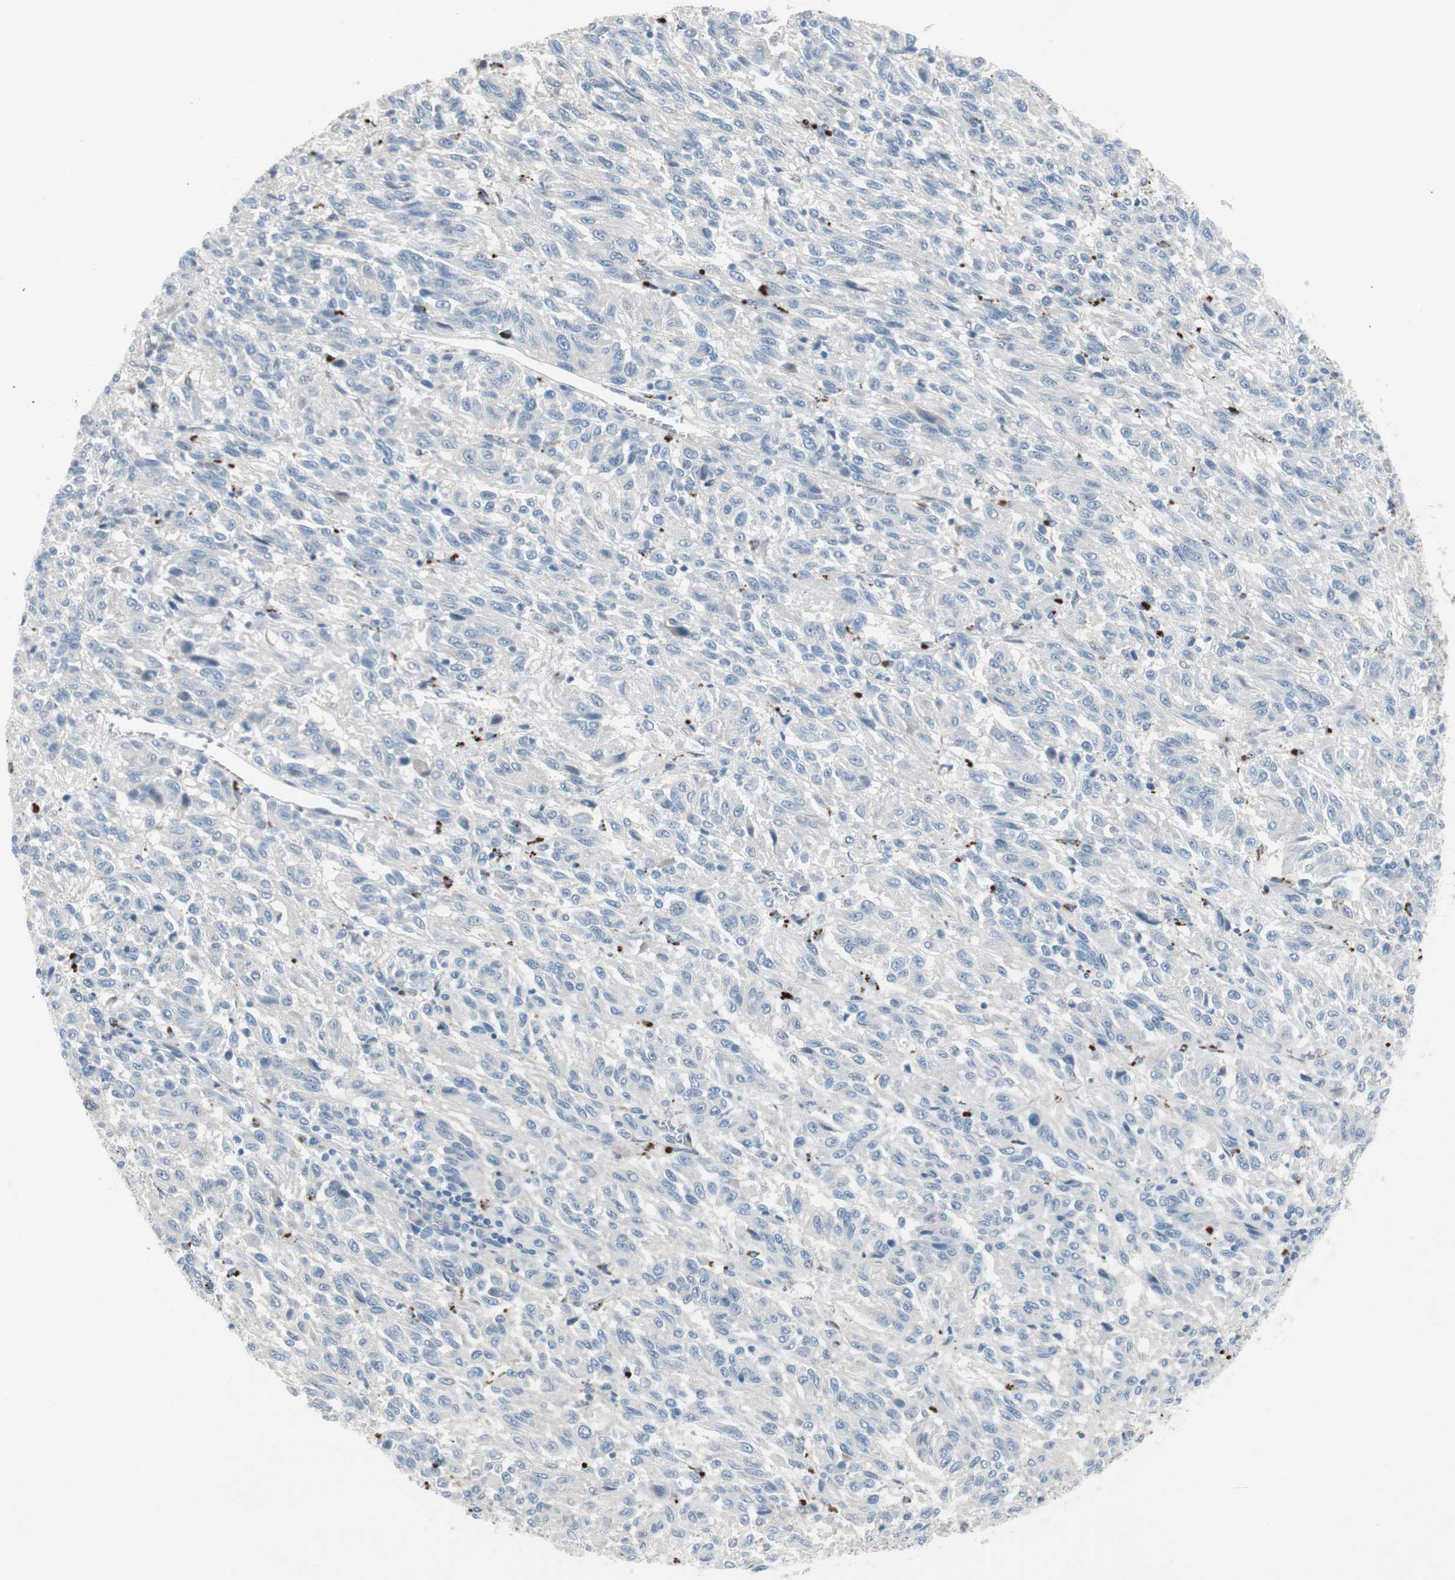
{"staining": {"intensity": "negative", "quantity": "none", "location": "none"}, "tissue": "melanoma", "cell_type": "Tumor cells", "image_type": "cancer", "snomed": [{"axis": "morphology", "description": "Malignant melanoma, Metastatic site"}, {"axis": "topography", "description": "Lung"}], "caption": "IHC photomicrograph of melanoma stained for a protein (brown), which shows no expression in tumor cells.", "gene": "CAND2", "patient": {"sex": "male", "age": 64}}